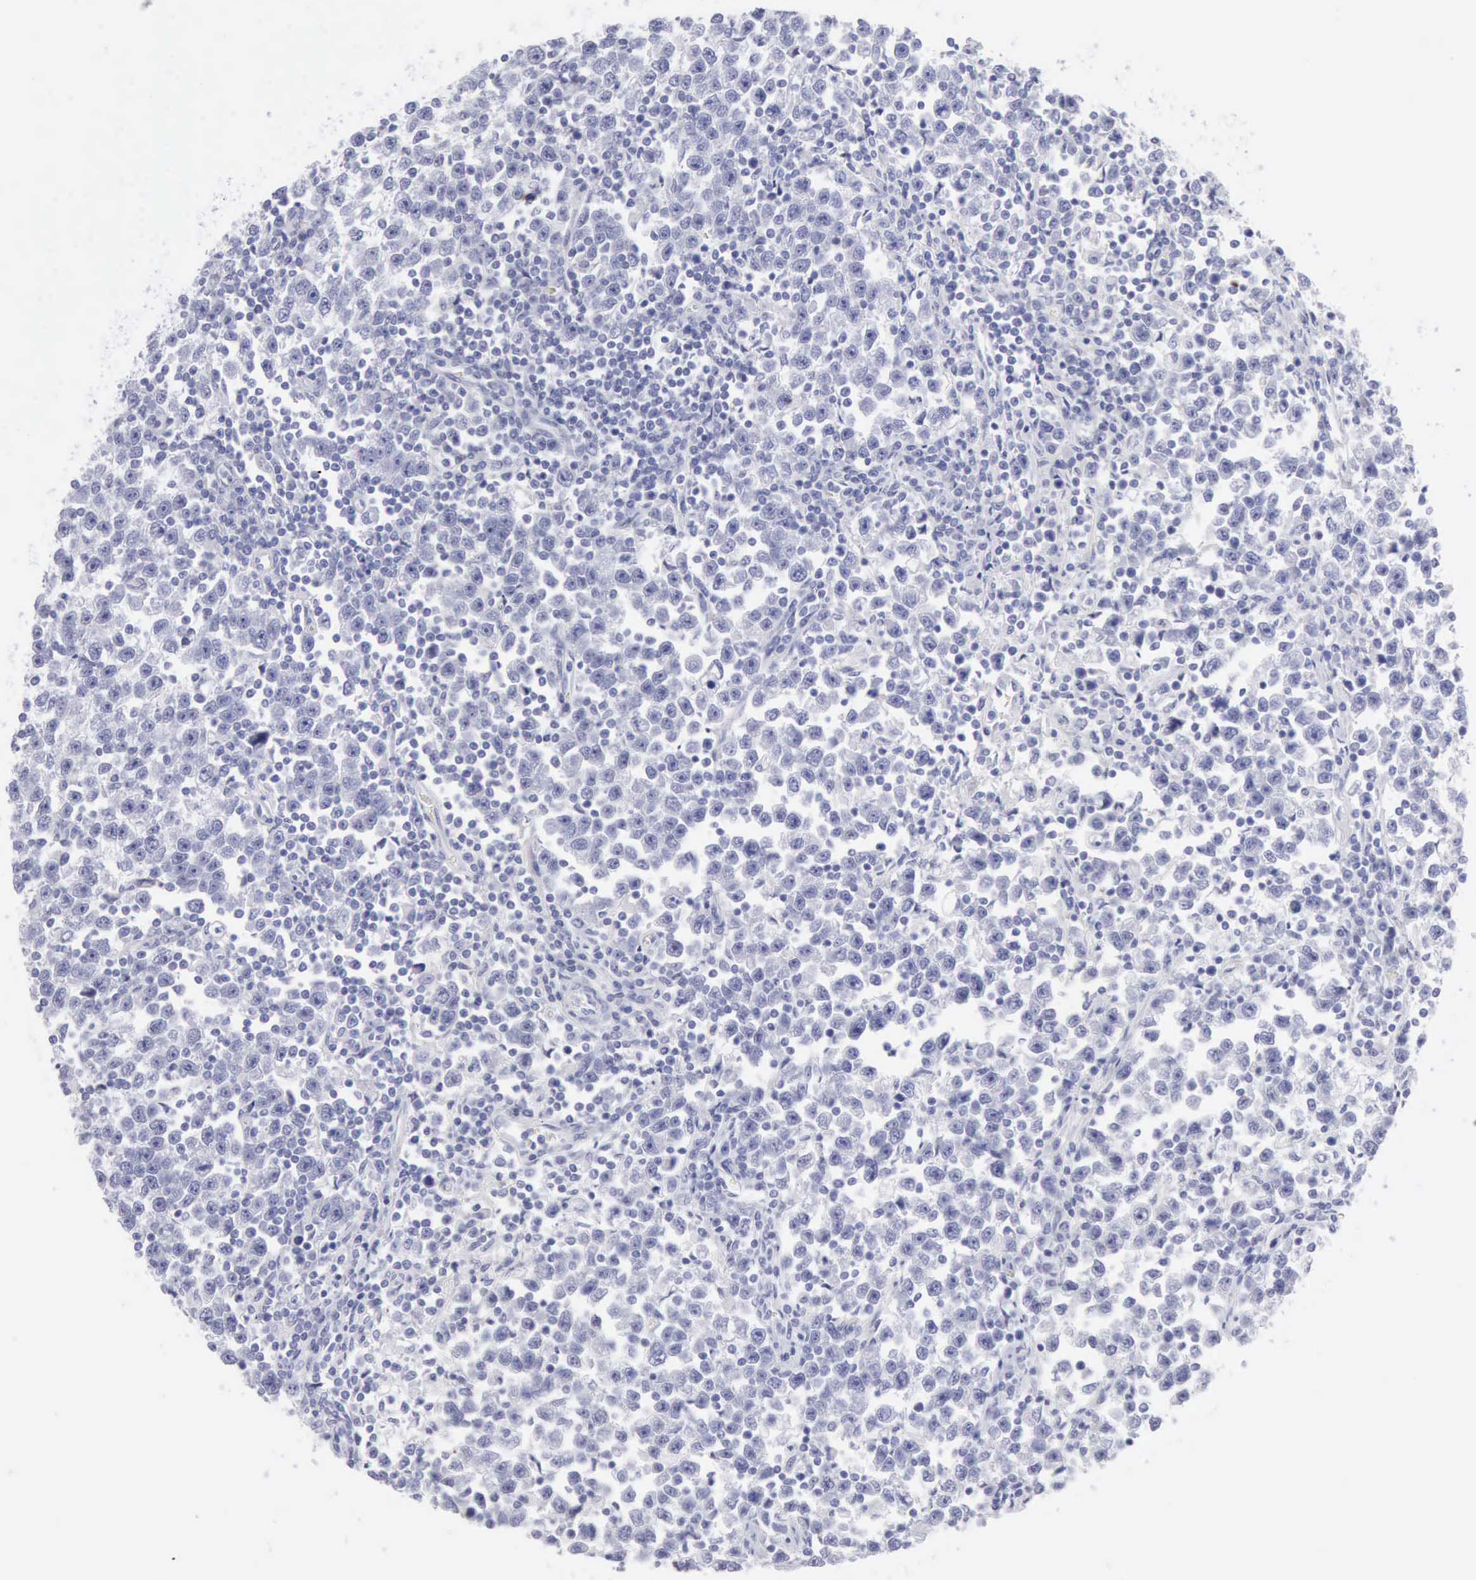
{"staining": {"intensity": "negative", "quantity": "none", "location": "none"}, "tissue": "testis cancer", "cell_type": "Tumor cells", "image_type": "cancer", "snomed": [{"axis": "morphology", "description": "Seminoma, NOS"}, {"axis": "topography", "description": "Testis"}], "caption": "IHC image of testis seminoma stained for a protein (brown), which reveals no staining in tumor cells. (DAB immunohistochemistry (IHC) with hematoxylin counter stain).", "gene": "KRT5", "patient": {"sex": "male", "age": 43}}